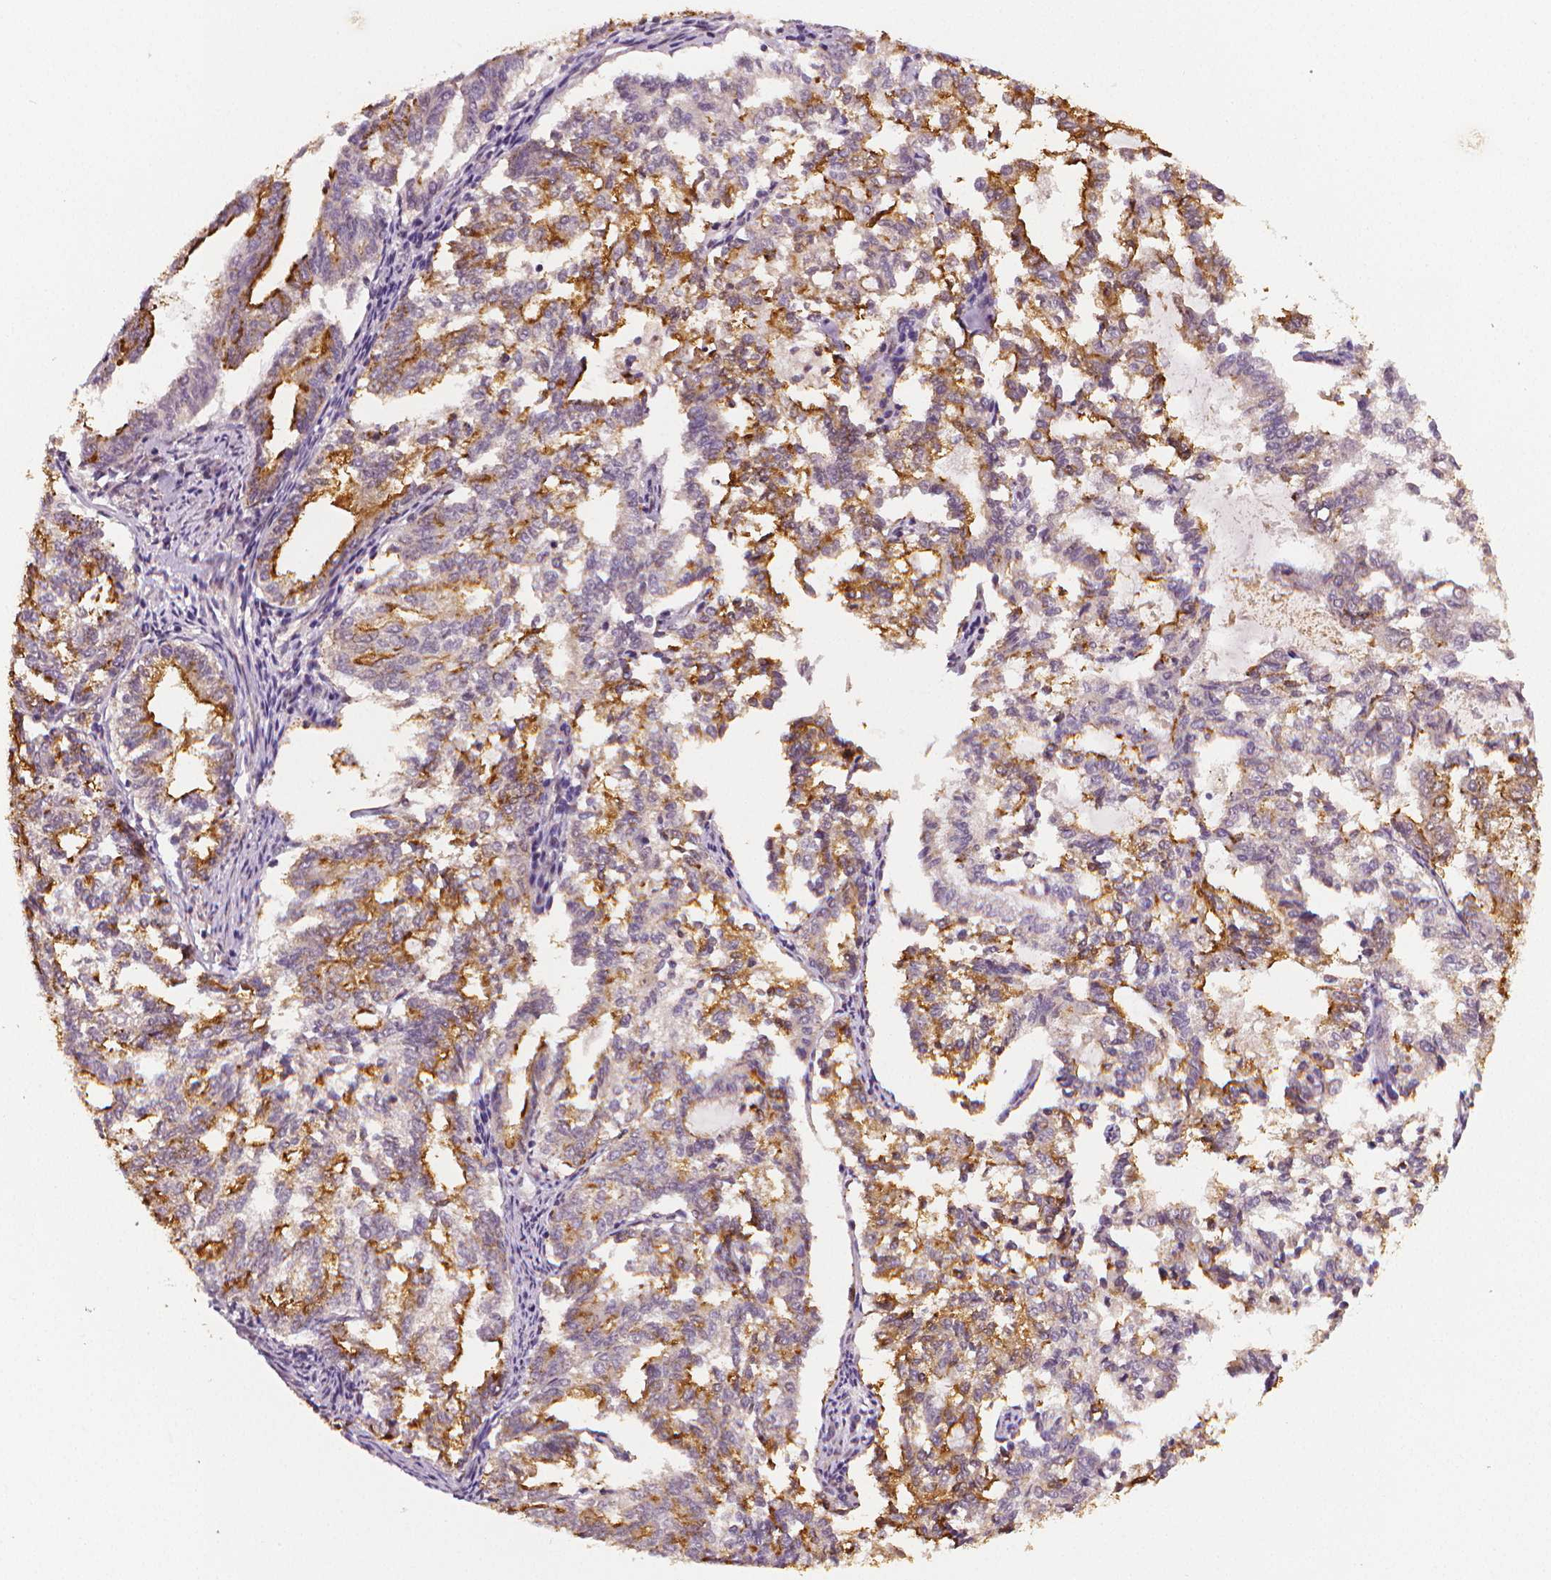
{"staining": {"intensity": "strong", "quantity": "25%-75%", "location": "cytoplasmic/membranous"}, "tissue": "endometrial cancer", "cell_type": "Tumor cells", "image_type": "cancer", "snomed": [{"axis": "morphology", "description": "Adenocarcinoma, NOS"}, {"axis": "topography", "description": "Endometrium"}], "caption": "Strong cytoplasmic/membranous expression is appreciated in approximately 25%-75% of tumor cells in endometrial cancer (adenocarcinoma).", "gene": "STAT3", "patient": {"sex": "female", "age": 79}}